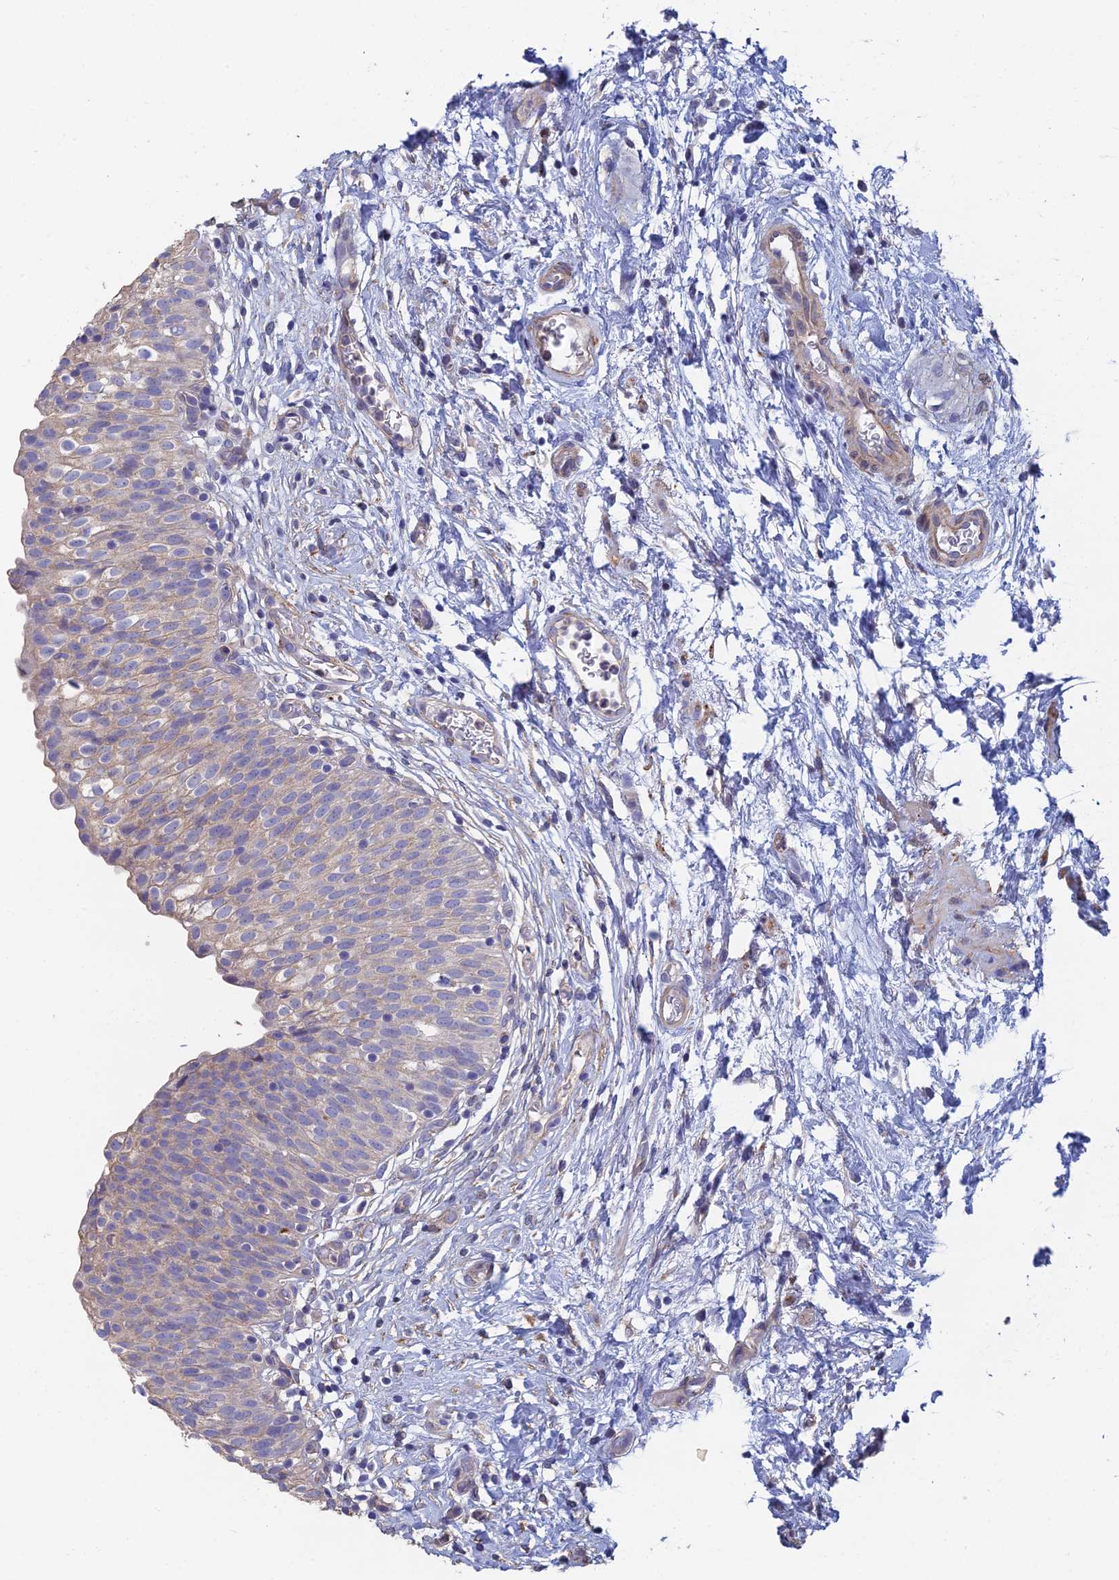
{"staining": {"intensity": "negative", "quantity": "none", "location": "none"}, "tissue": "urinary bladder", "cell_type": "Urothelial cells", "image_type": "normal", "snomed": [{"axis": "morphology", "description": "Normal tissue, NOS"}, {"axis": "topography", "description": "Urinary bladder"}], "caption": "Image shows no protein staining in urothelial cells of unremarkable urinary bladder. The staining was performed using DAB to visualize the protein expression in brown, while the nuclei were stained in blue with hematoxylin (Magnification: 20x).", "gene": "PCDHA5", "patient": {"sex": "male", "age": 55}}